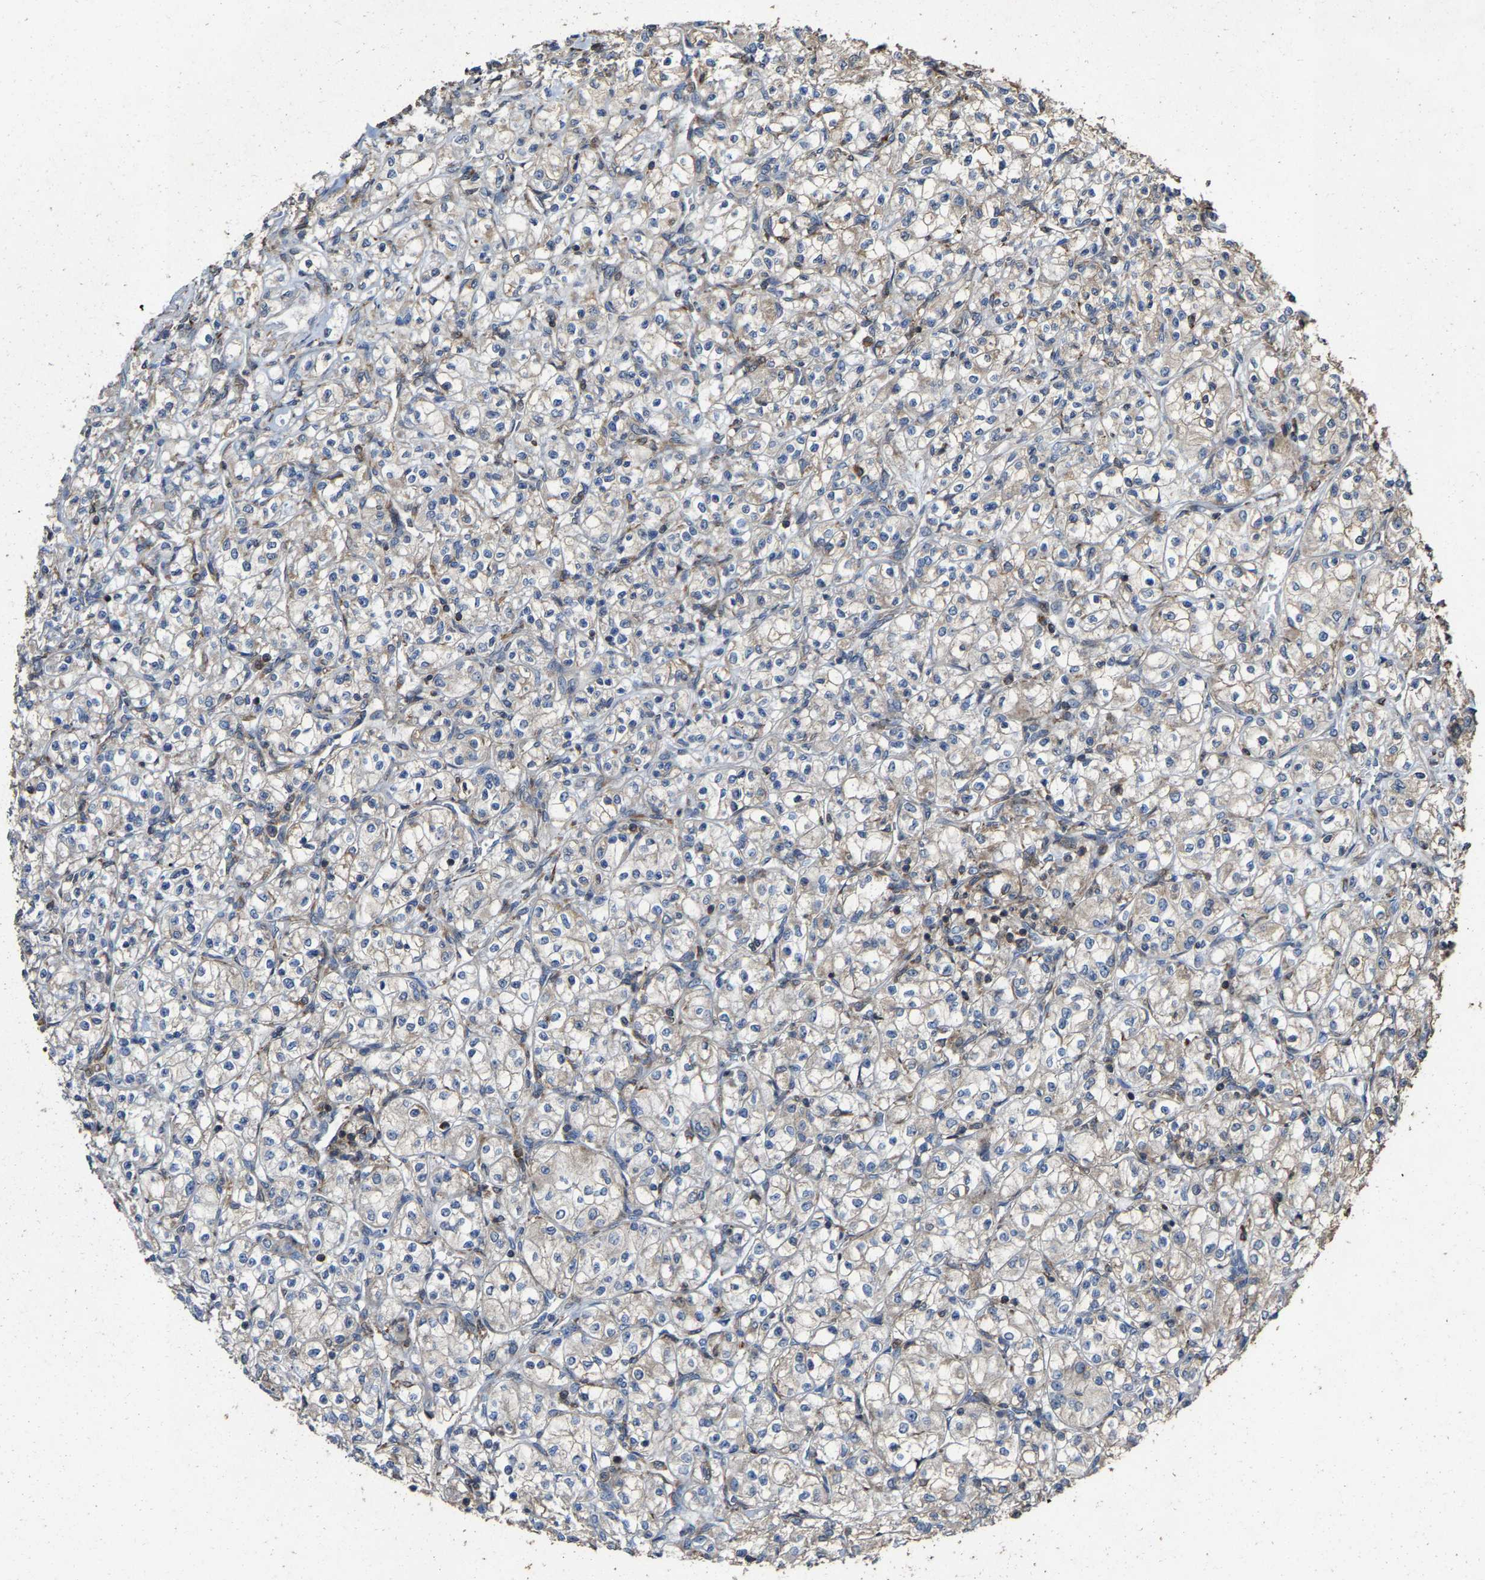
{"staining": {"intensity": "negative", "quantity": "none", "location": "none"}, "tissue": "renal cancer", "cell_type": "Tumor cells", "image_type": "cancer", "snomed": [{"axis": "morphology", "description": "Adenocarcinoma, NOS"}, {"axis": "topography", "description": "Kidney"}], "caption": "Adenocarcinoma (renal) was stained to show a protein in brown. There is no significant staining in tumor cells.", "gene": "FGD3", "patient": {"sex": "male", "age": 77}}